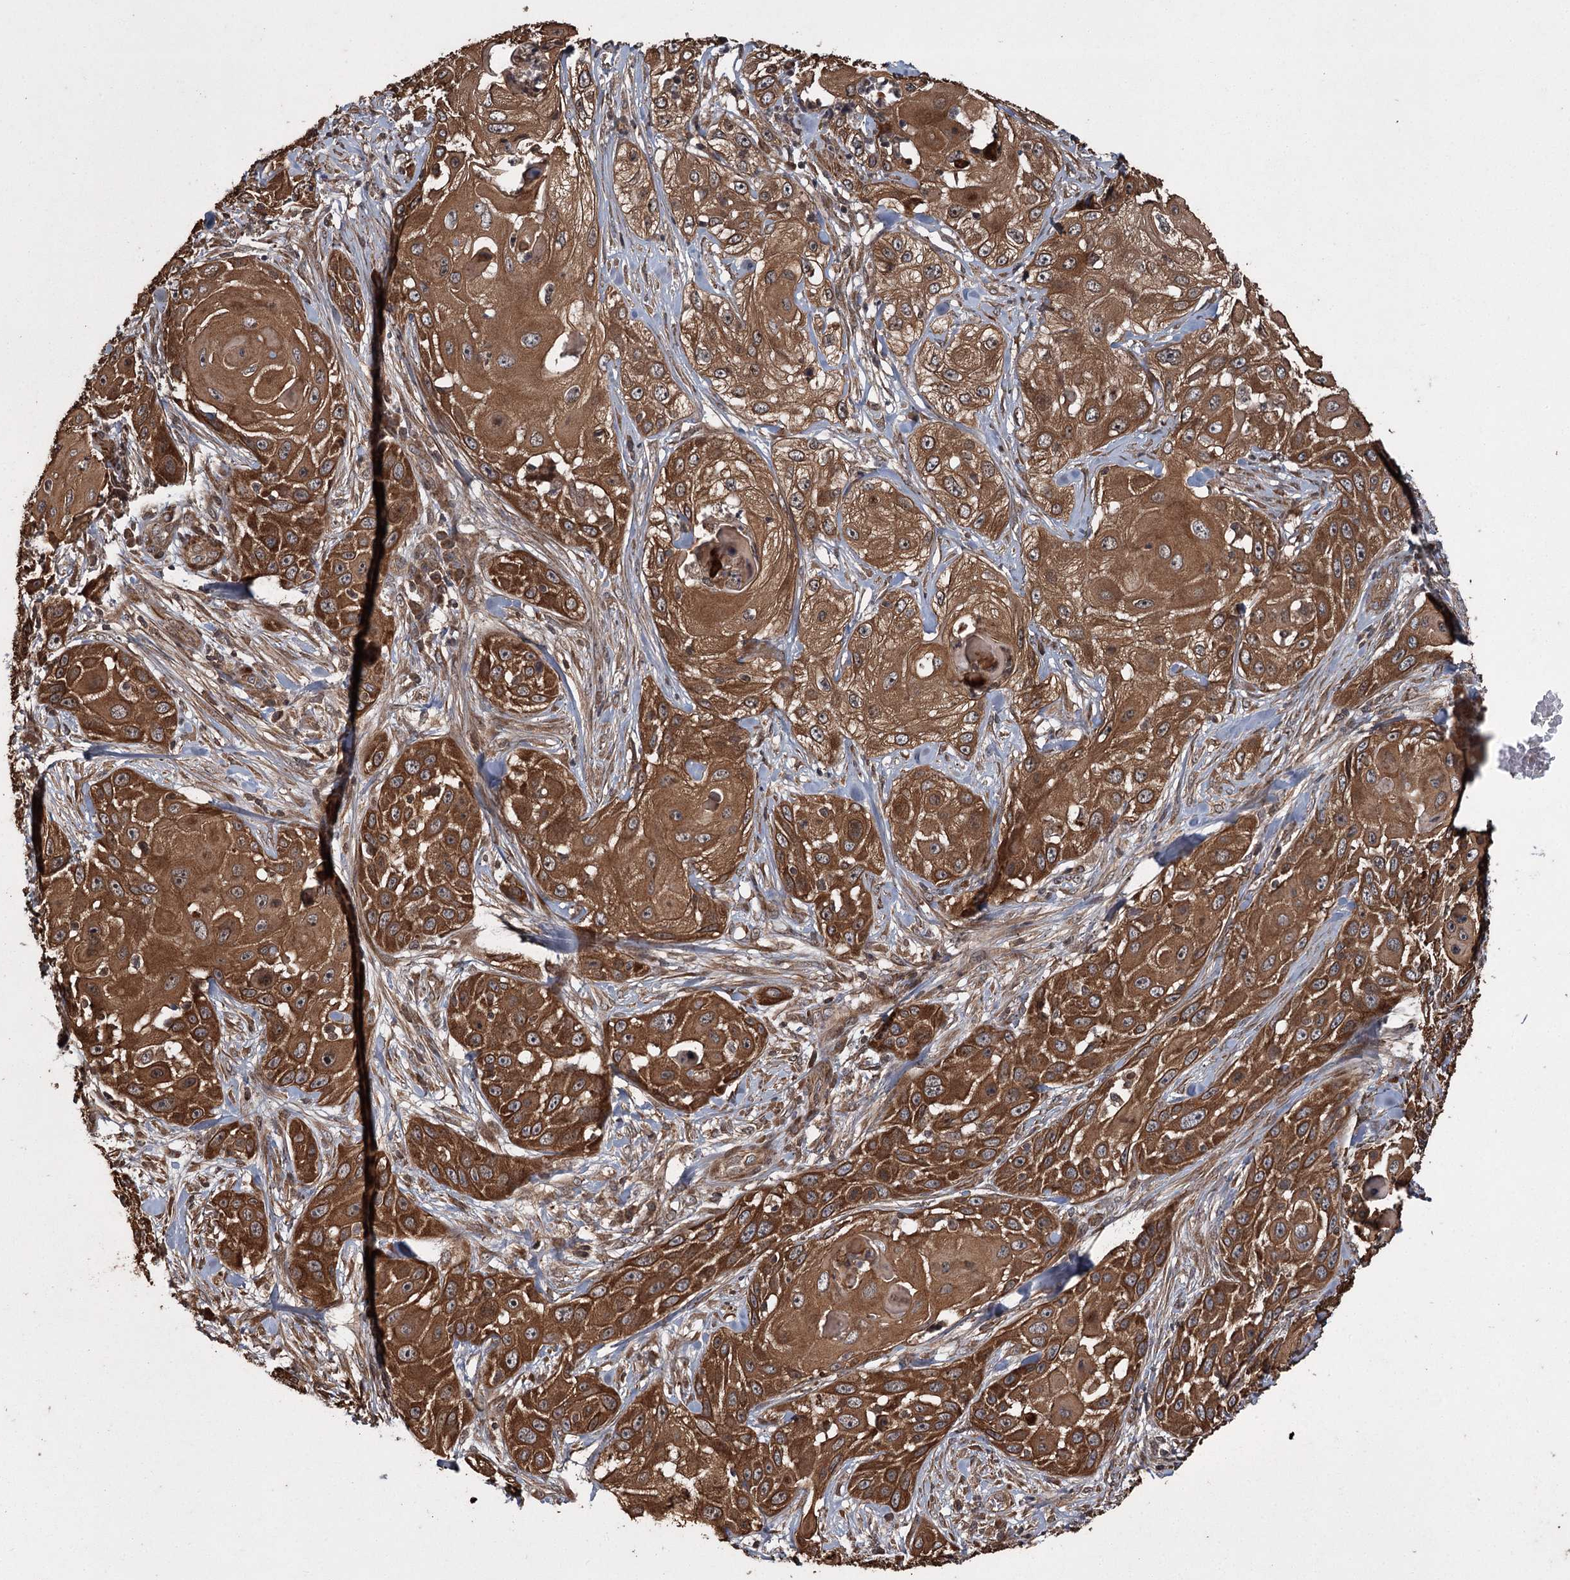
{"staining": {"intensity": "strong", "quantity": ">75%", "location": "cytoplasmic/membranous"}, "tissue": "skin cancer", "cell_type": "Tumor cells", "image_type": "cancer", "snomed": [{"axis": "morphology", "description": "Squamous cell carcinoma, NOS"}, {"axis": "topography", "description": "Skin"}], "caption": "This micrograph demonstrates immunohistochemistry staining of human squamous cell carcinoma (skin), with high strong cytoplasmic/membranous positivity in approximately >75% of tumor cells.", "gene": "RPAP3", "patient": {"sex": "female", "age": 44}}